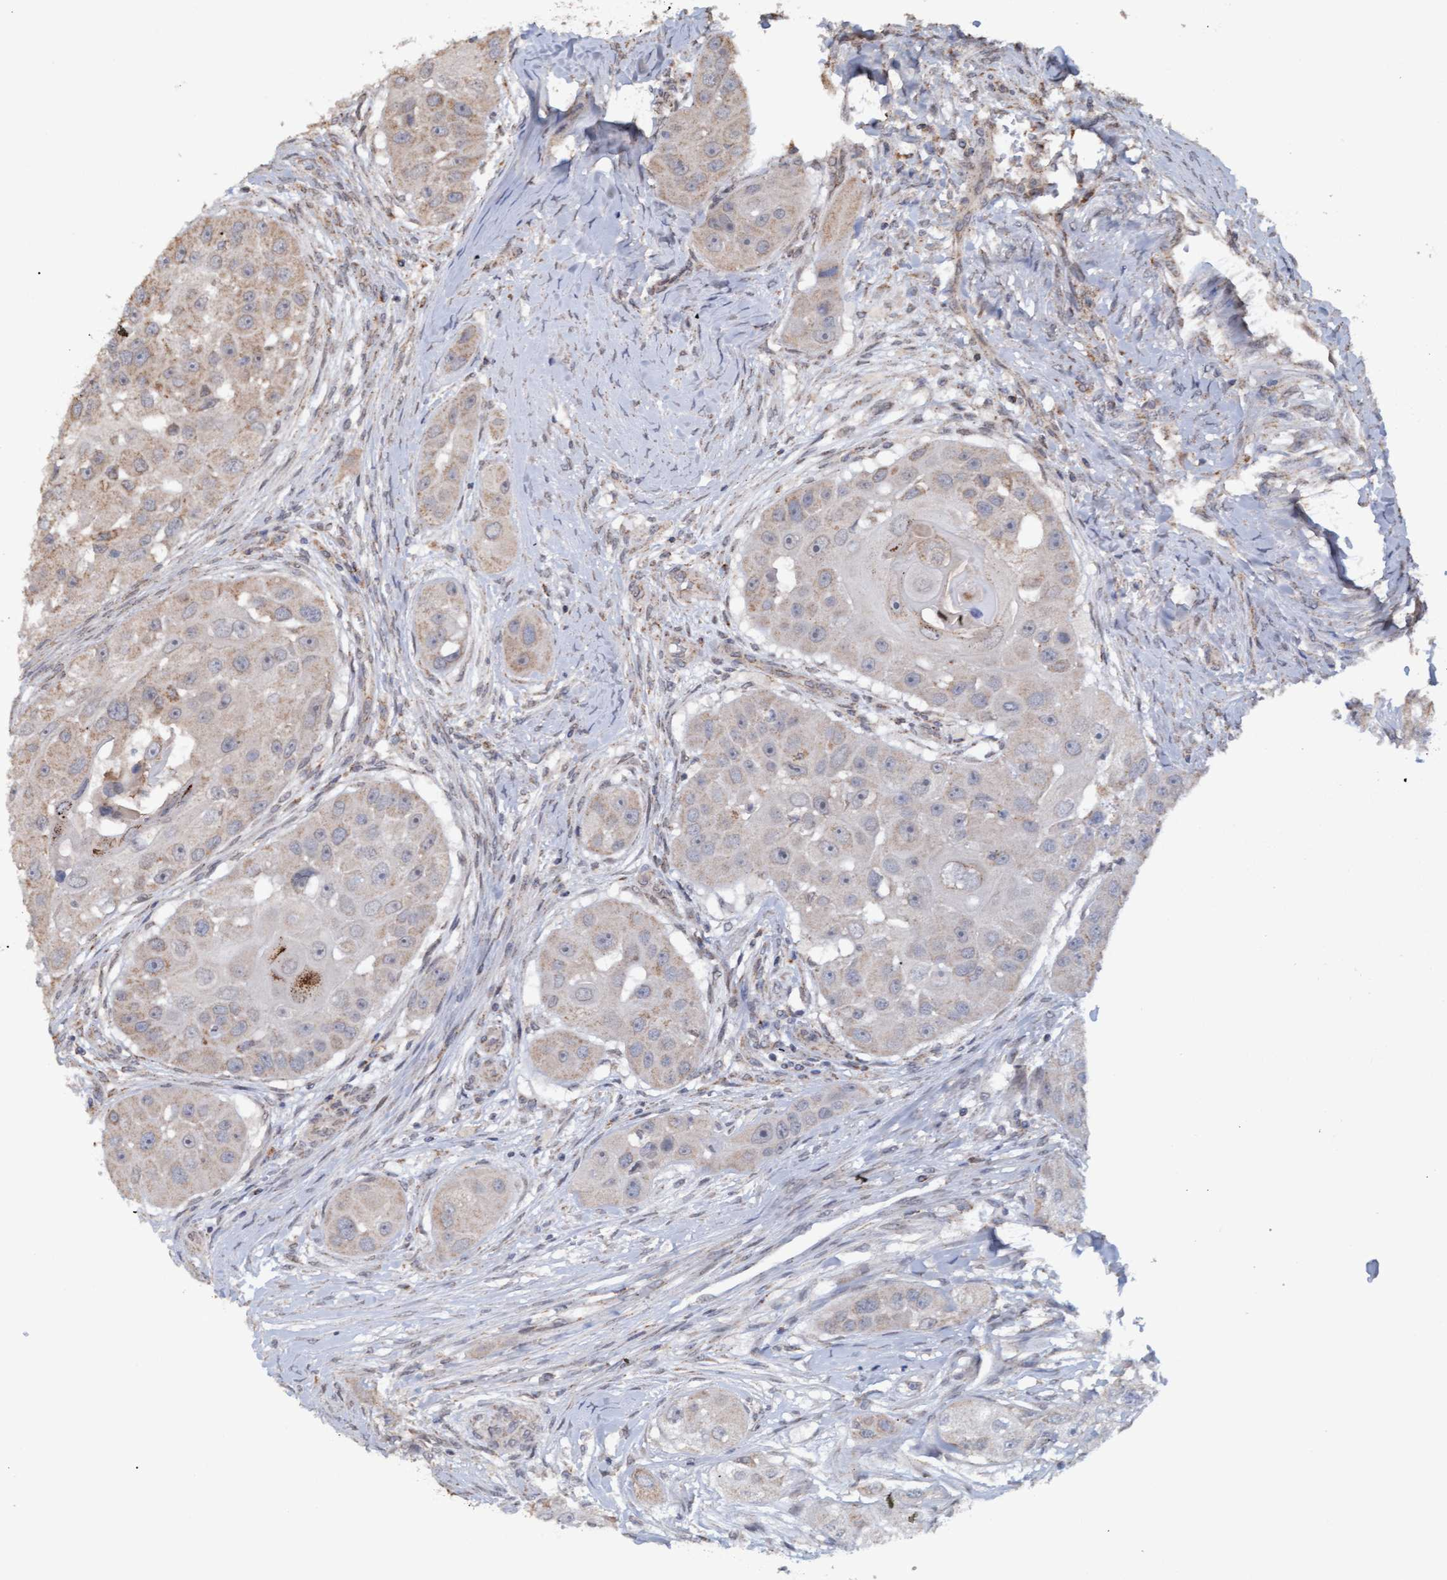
{"staining": {"intensity": "weak", "quantity": "<25%", "location": "cytoplasmic/membranous"}, "tissue": "head and neck cancer", "cell_type": "Tumor cells", "image_type": "cancer", "snomed": [{"axis": "morphology", "description": "Normal tissue, NOS"}, {"axis": "morphology", "description": "Squamous cell carcinoma, NOS"}, {"axis": "topography", "description": "Skeletal muscle"}, {"axis": "topography", "description": "Head-Neck"}], "caption": "Immunohistochemistry (IHC) histopathology image of squamous cell carcinoma (head and neck) stained for a protein (brown), which reveals no positivity in tumor cells.", "gene": "MGLL", "patient": {"sex": "male", "age": 51}}